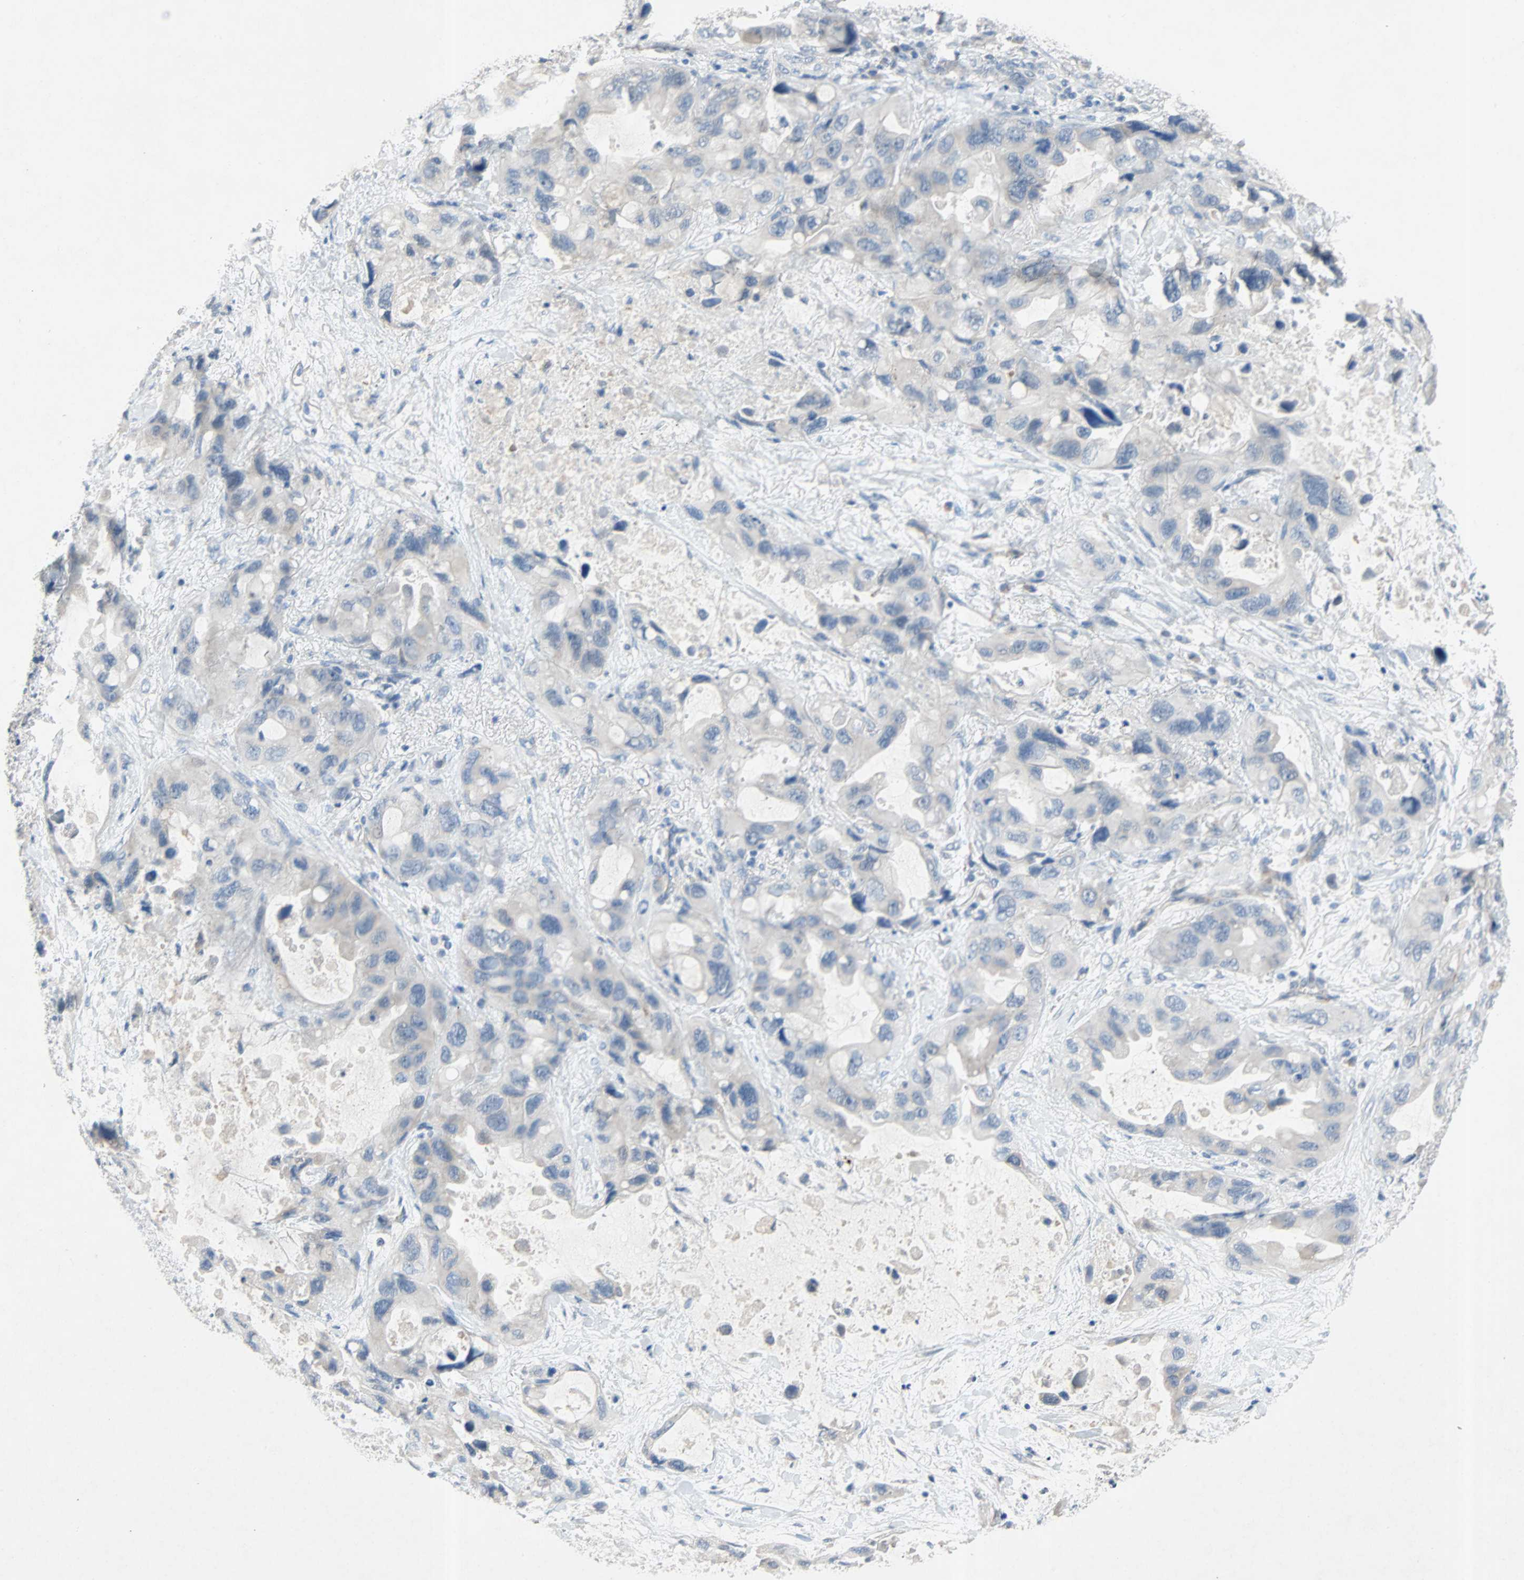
{"staining": {"intensity": "negative", "quantity": "none", "location": "none"}, "tissue": "lung cancer", "cell_type": "Tumor cells", "image_type": "cancer", "snomed": [{"axis": "morphology", "description": "Squamous cell carcinoma, NOS"}, {"axis": "topography", "description": "Lung"}], "caption": "Tumor cells show no significant protein expression in lung squamous cell carcinoma.", "gene": "PCDHB2", "patient": {"sex": "female", "age": 73}}